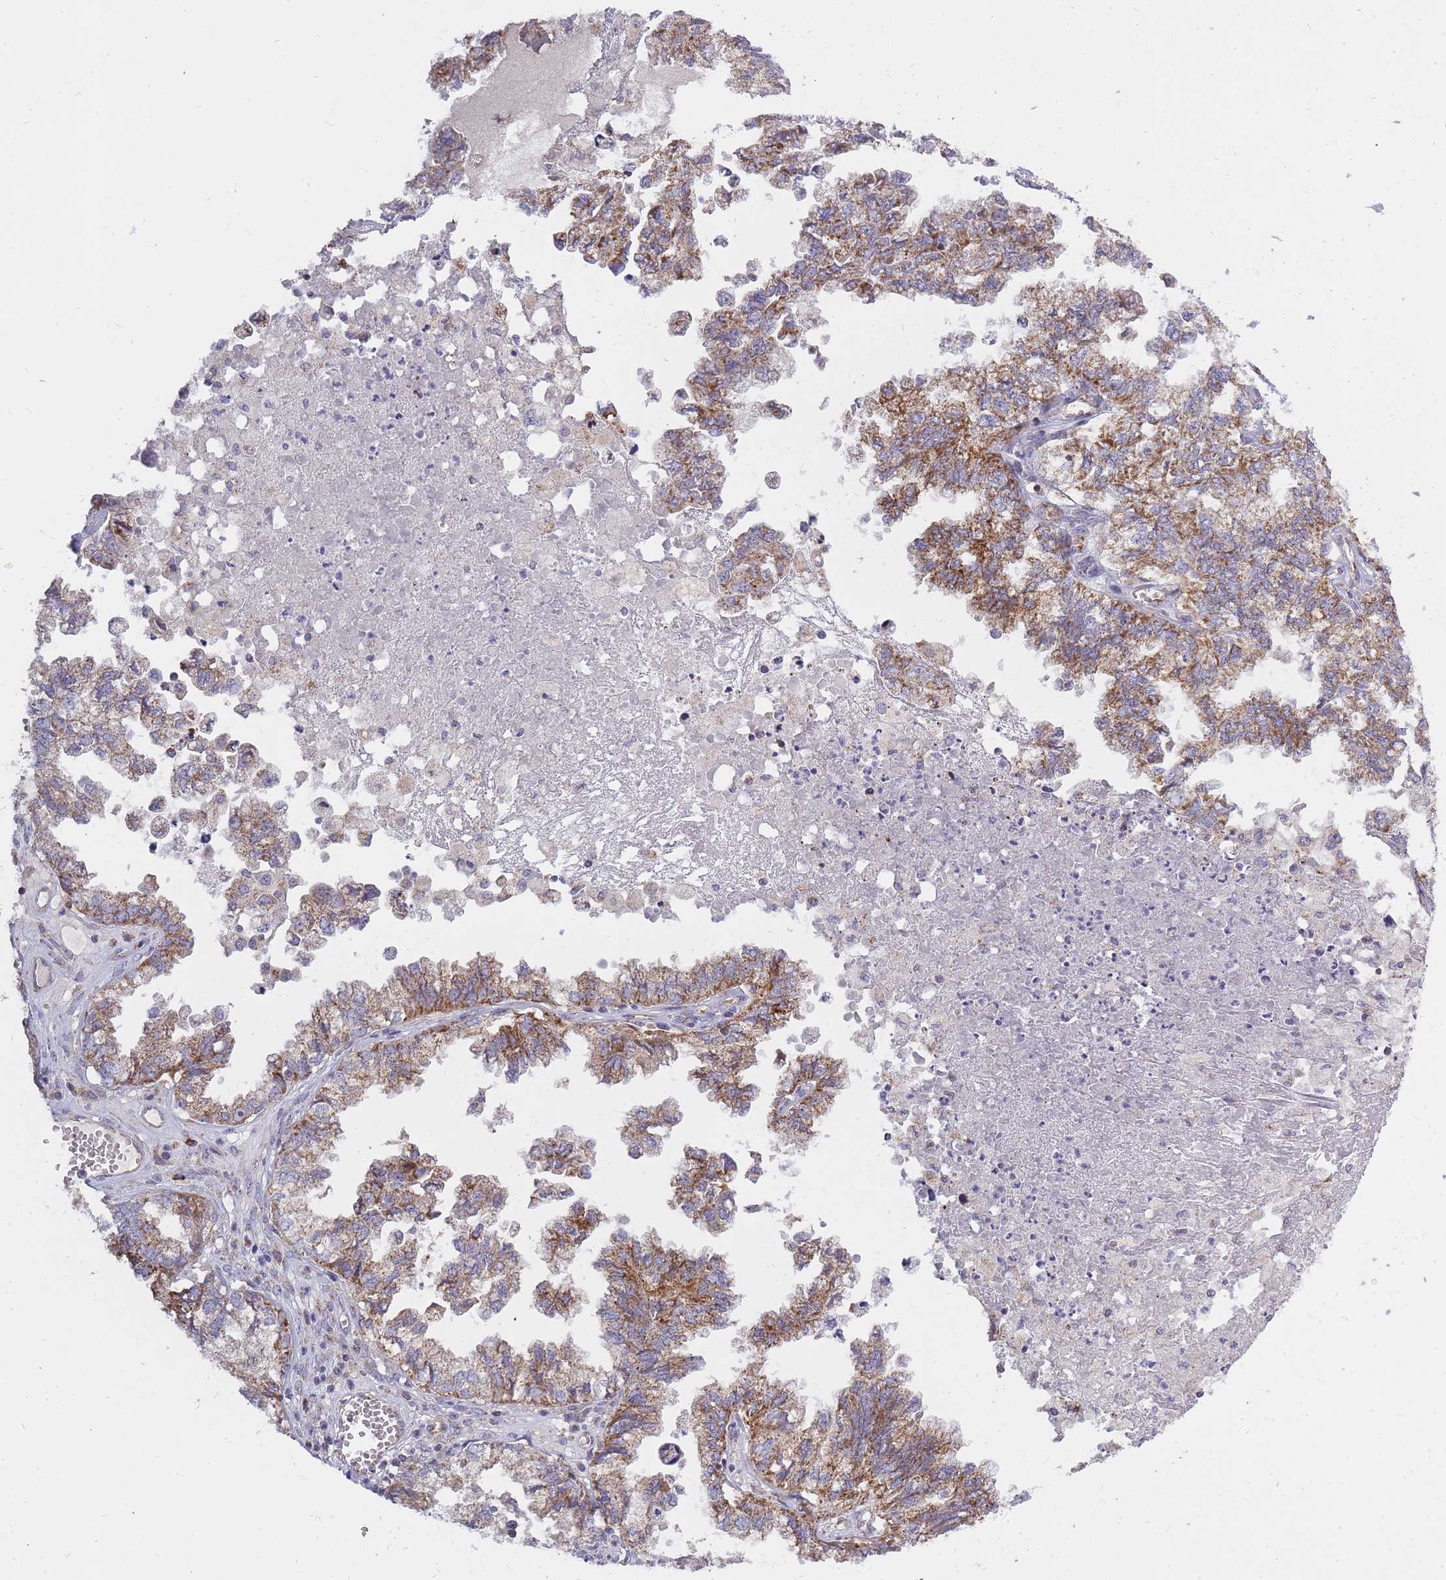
{"staining": {"intensity": "moderate", "quantity": ">75%", "location": "cytoplasmic/membranous"}, "tissue": "ovarian cancer", "cell_type": "Tumor cells", "image_type": "cancer", "snomed": [{"axis": "morphology", "description": "Cystadenocarcinoma, mucinous, NOS"}, {"axis": "topography", "description": "Ovary"}], "caption": "Ovarian cancer (mucinous cystadenocarcinoma) tissue shows moderate cytoplasmic/membranous expression in about >75% of tumor cells, visualized by immunohistochemistry.", "gene": "ALKBH4", "patient": {"sex": "female", "age": 72}}